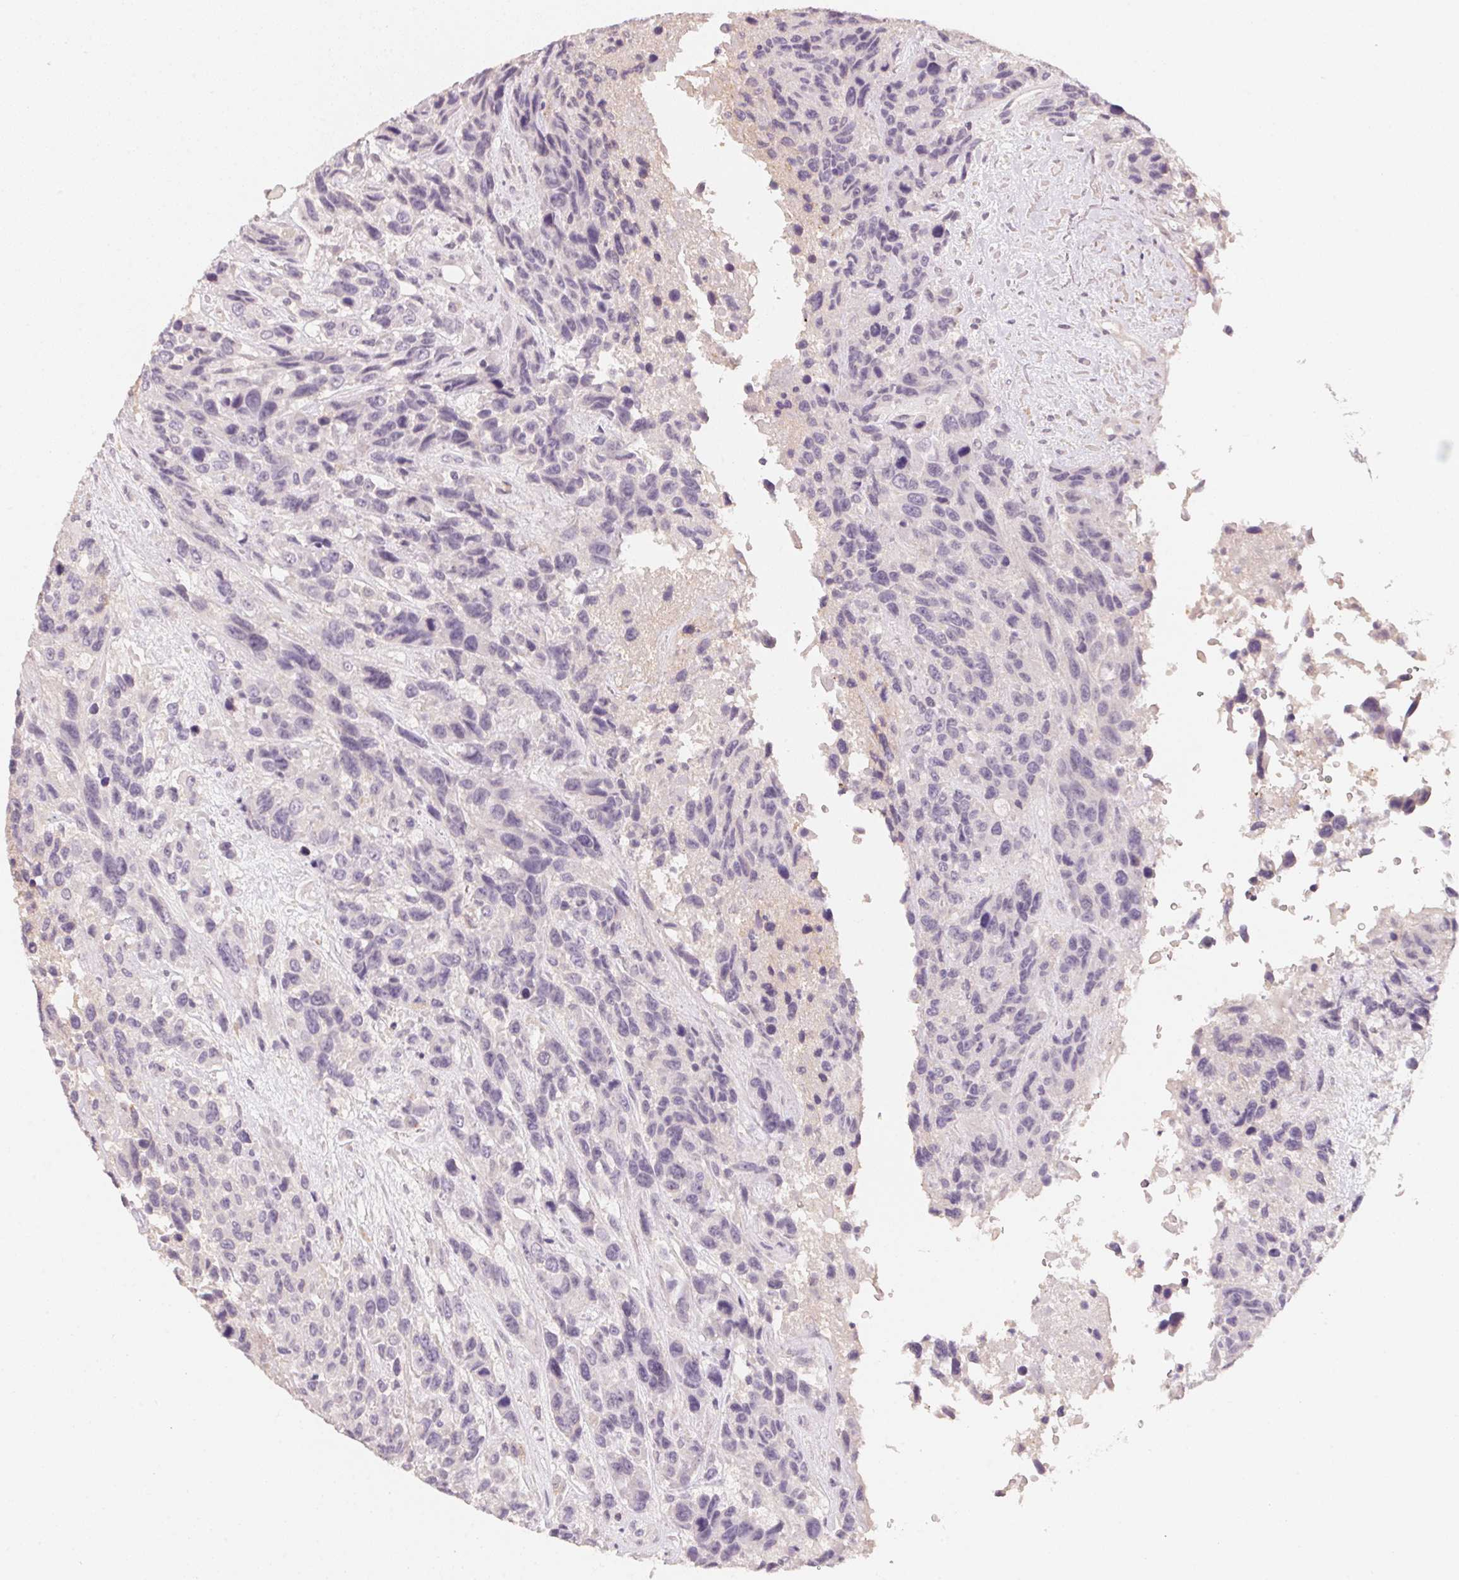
{"staining": {"intensity": "negative", "quantity": "none", "location": "none"}, "tissue": "urothelial cancer", "cell_type": "Tumor cells", "image_type": "cancer", "snomed": [{"axis": "morphology", "description": "Urothelial carcinoma, High grade"}, {"axis": "topography", "description": "Urinary bladder"}], "caption": "Immunohistochemistry (IHC) micrograph of urothelial cancer stained for a protein (brown), which demonstrates no expression in tumor cells.", "gene": "TREH", "patient": {"sex": "female", "age": 70}}